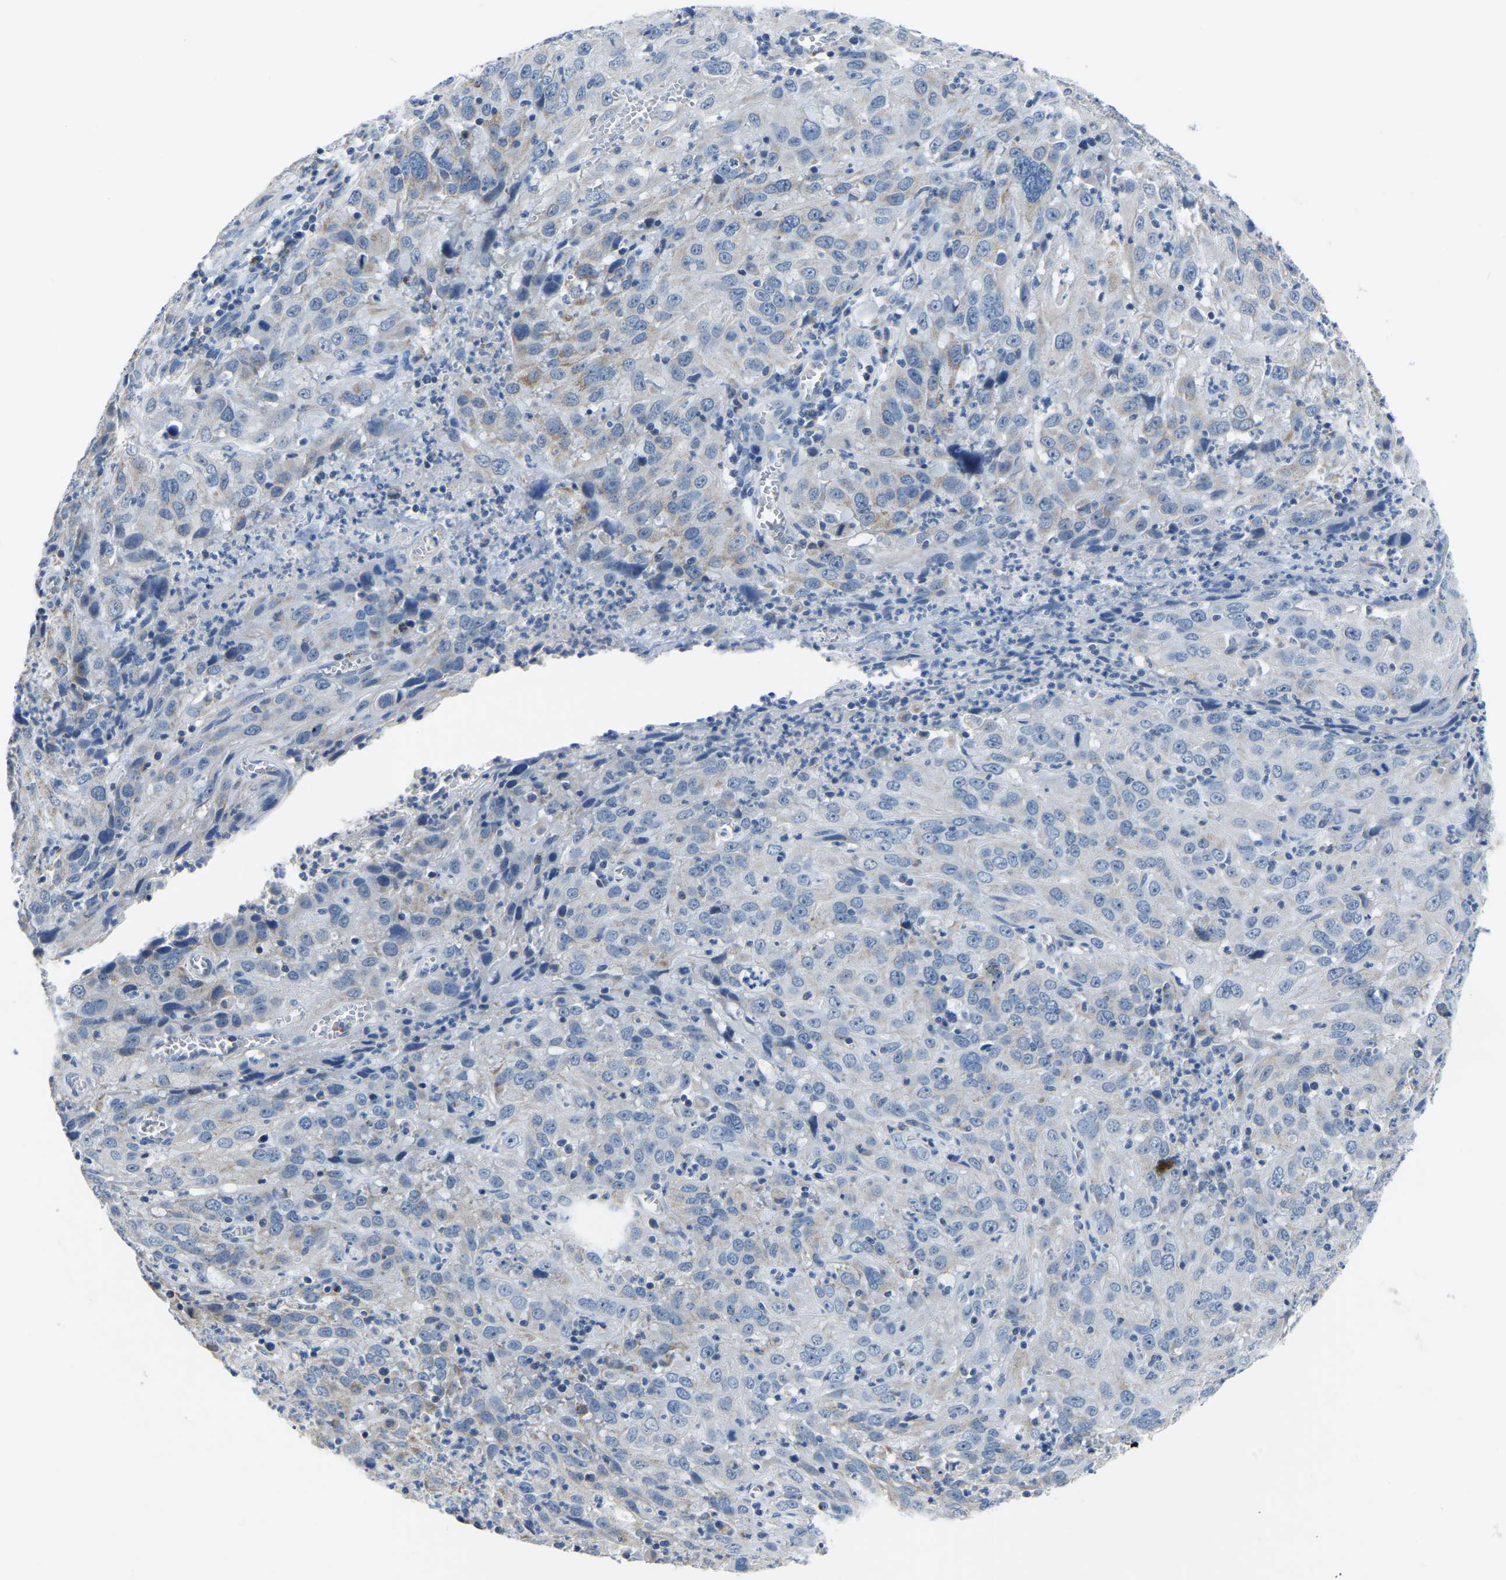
{"staining": {"intensity": "negative", "quantity": "none", "location": "none"}, "tissue": "cervical cancer", "cell_type": "Tumor cells", "image_type": "cancer", "snomed": [{"axis": "morphology", "description": "Squamous cell carcinoma, NOS"}, {"axis": "topography", "description": "Cervix"}], "caption": "A histopathology image of human cervical cancer is negative for staining in tumor cells.", "gene": "ETFA", "patient": {"sex": "female", "age": 32}}